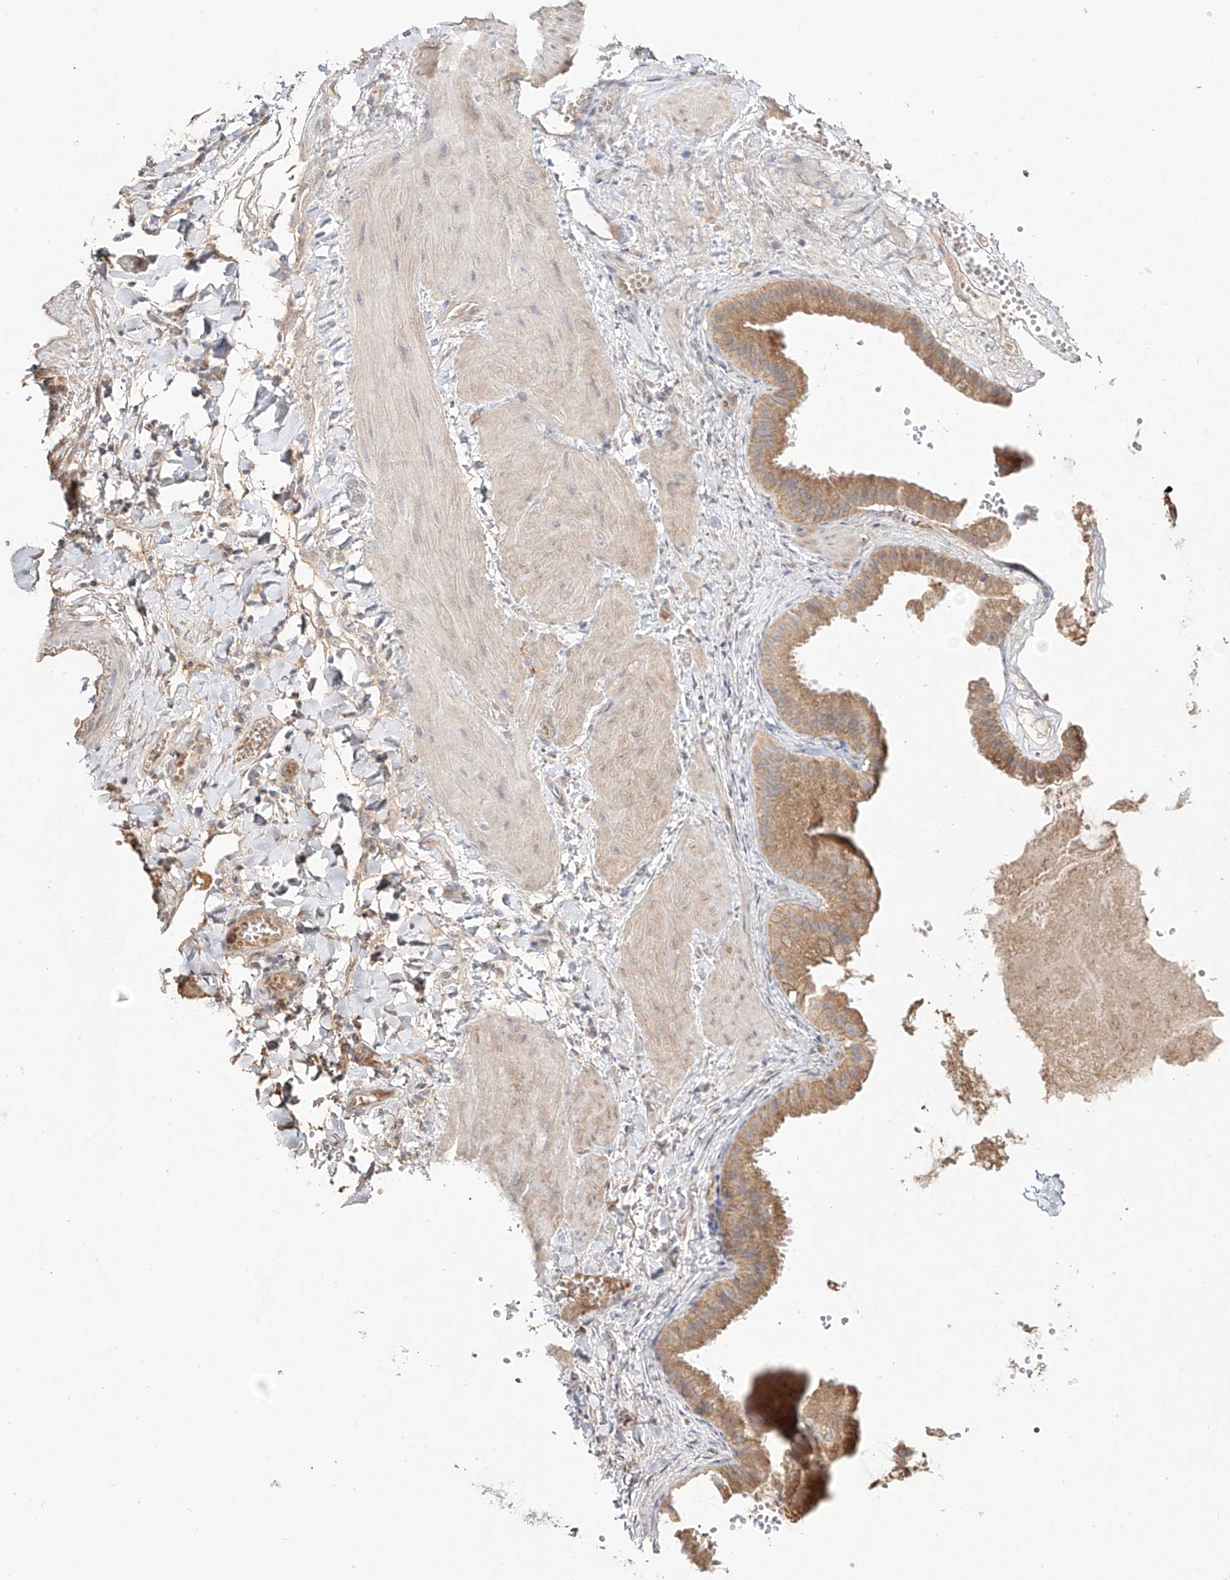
{"staining": {"intensity": "moderate", "quantity": ">75%", "location": "cytoplasmic/membranous"}, "tissue": "gallbladder", "cell_type": "Glandular cells", "image_type": "normal", "snomed": [{"axis": "morphology", "description": "Normal tissue, NOS"}, {"axis": "topography", "description": "Gallbladder"}], "caption": "Normal gallbladder shows moderate cytoplasmic/membranous expression in approximately >75% of glandular cells, visualized by immunohistochemistry.", "gene": "ERO1A", "patient": {"sex": "male", "age": 55}}